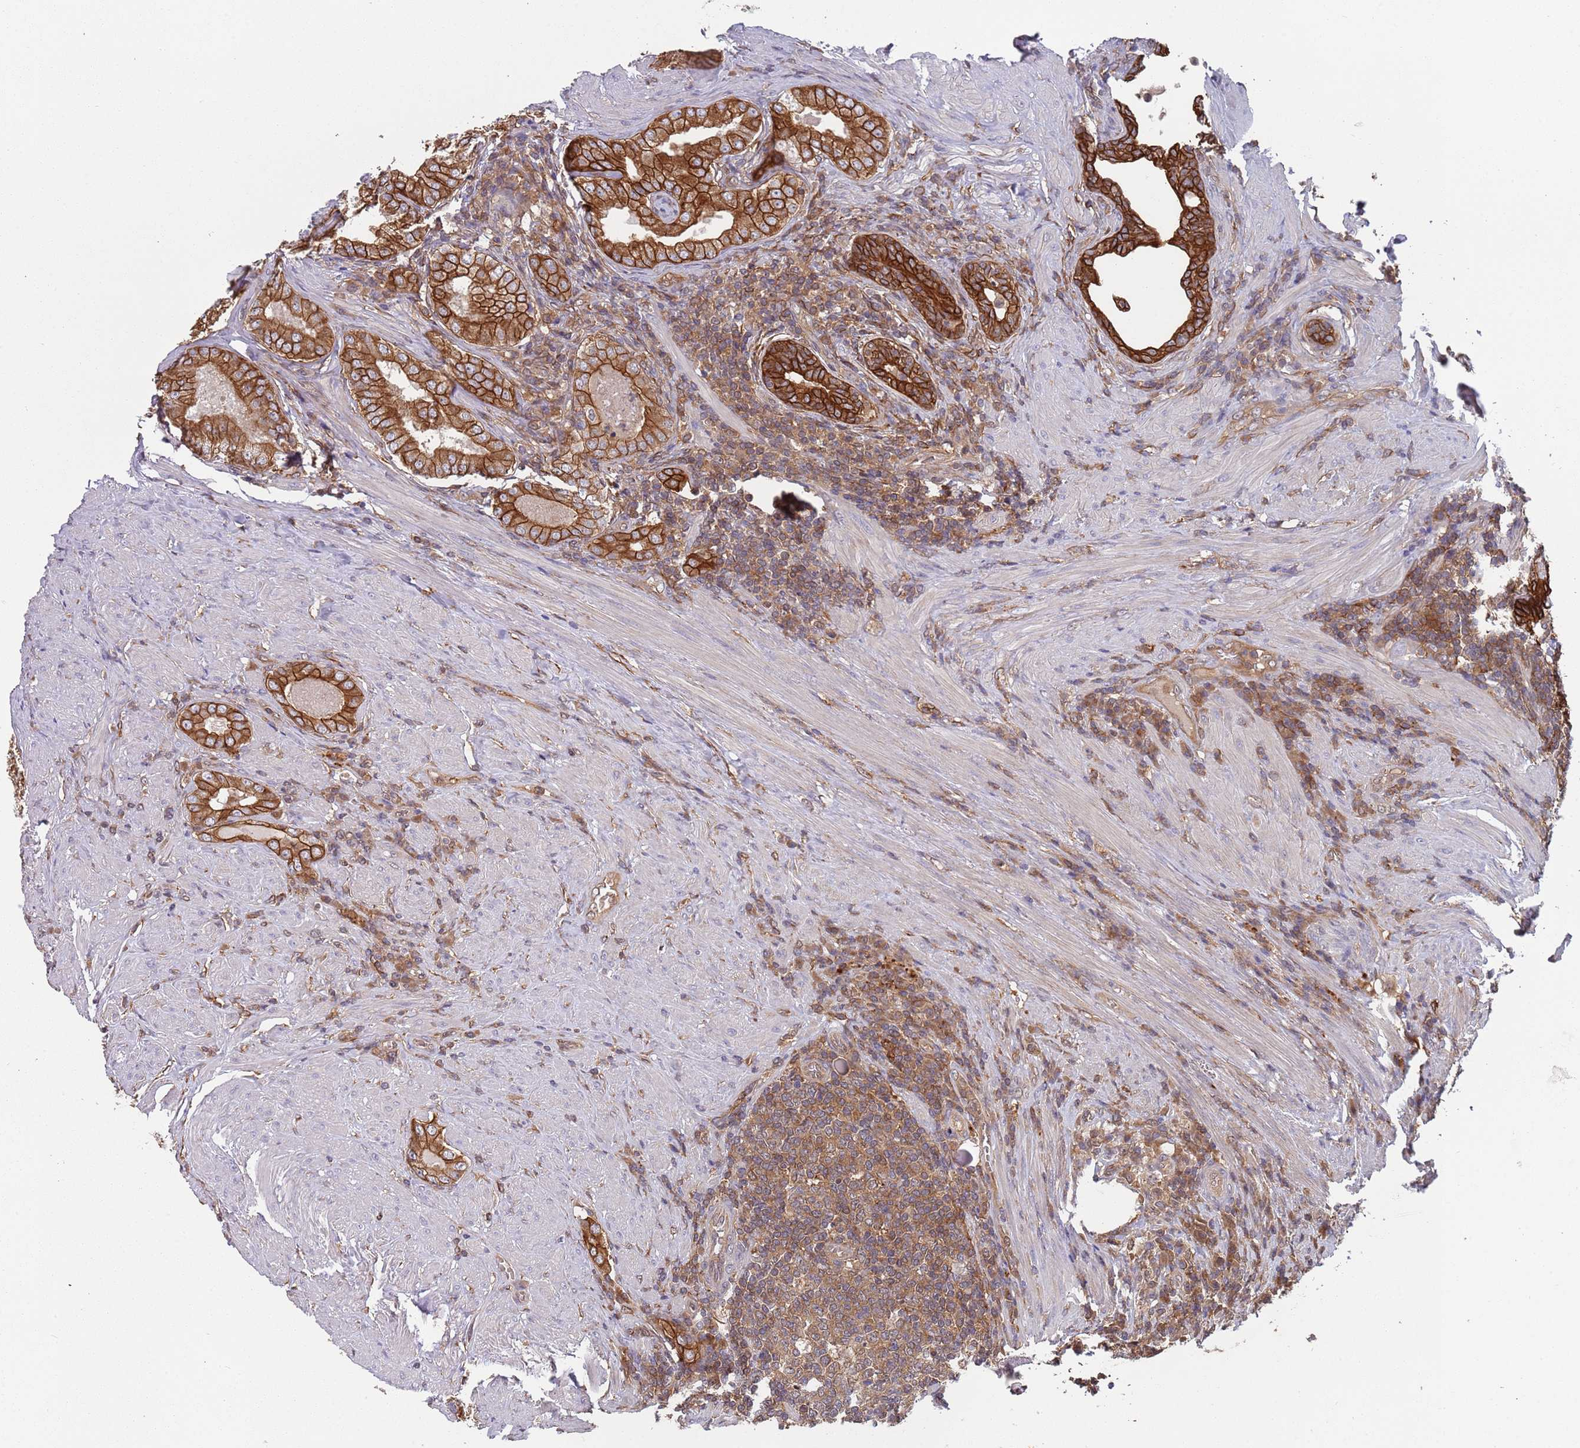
{"staining": {"intensity": "strong", "quantity": "25%-75%", "location": "cytoplasmic/membranous"}, "tissue": "prostate cancer", "cell_type": "Tumor cells", "image_type": "cancer", "snomed": [{"axis": "morphology", "description": "Adenocarcinoma, Low grade"}, {"axis": "topography", "description": "Prostate"}], "caption": "Prostate cancer tissue displays strong cytoplasmic/membranous expression in approximately 25%-75% of tumor cells", "gene": "GSDMD", "patient": {"sex": "male", "age": 68}}